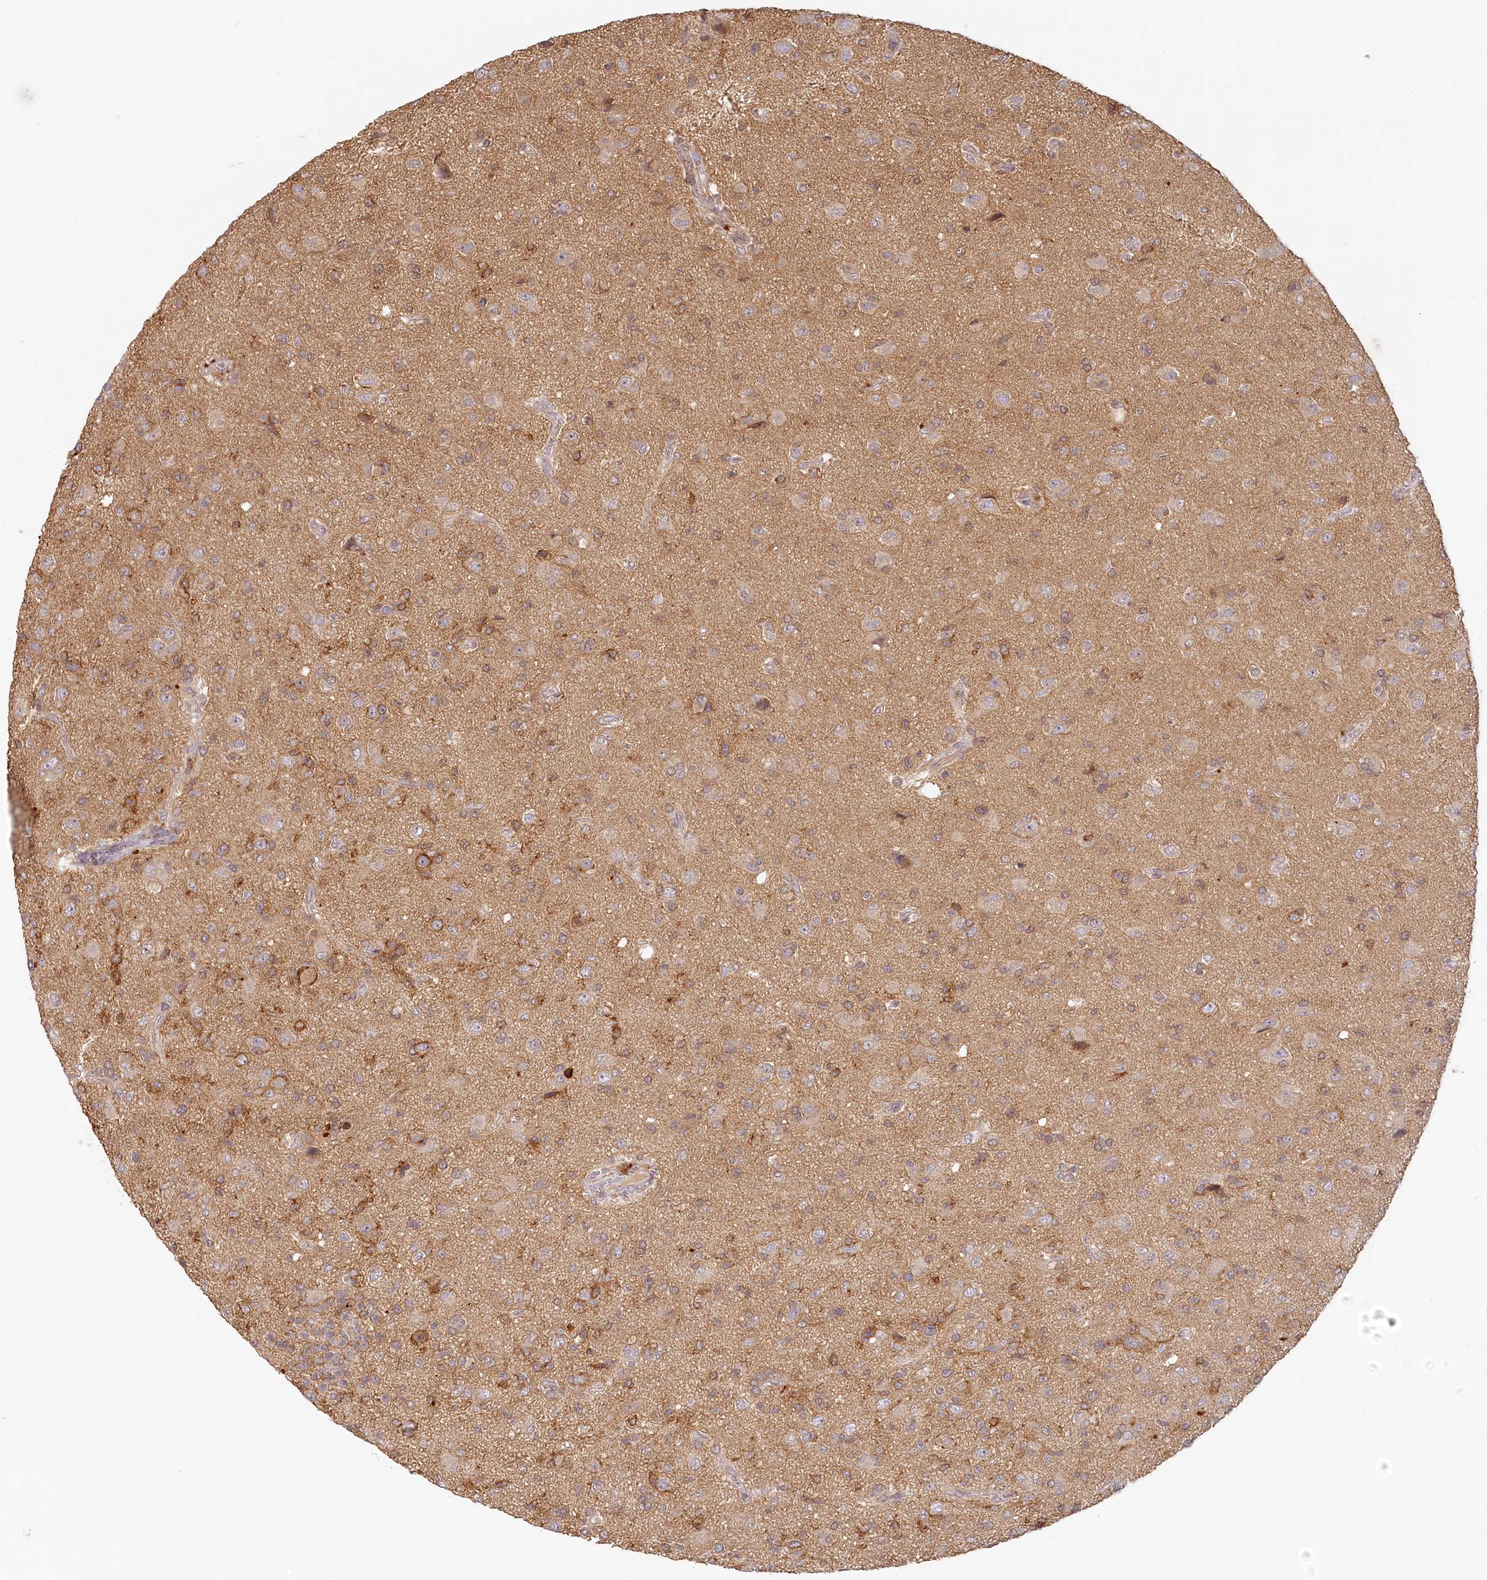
{"staining": {"intensity": "negative", "quantity": "none", "location": "none"}, "tissue": "glioma", "cell_type": "Tumor cells", "image_type": "cancer", "snomed": [{"axis": "morphology", "description": "Glioma, malignant, High grade"}, {"axis": "topography", "description": "Brain"}], "caption": "An IHC micrograph of high-grade glioma (malignant) is shown. There is no staining in tumor cells of high-grade glioma (malignant).", "gene": "VSIG1", "patient": {"sex": "female", "age": 57}}